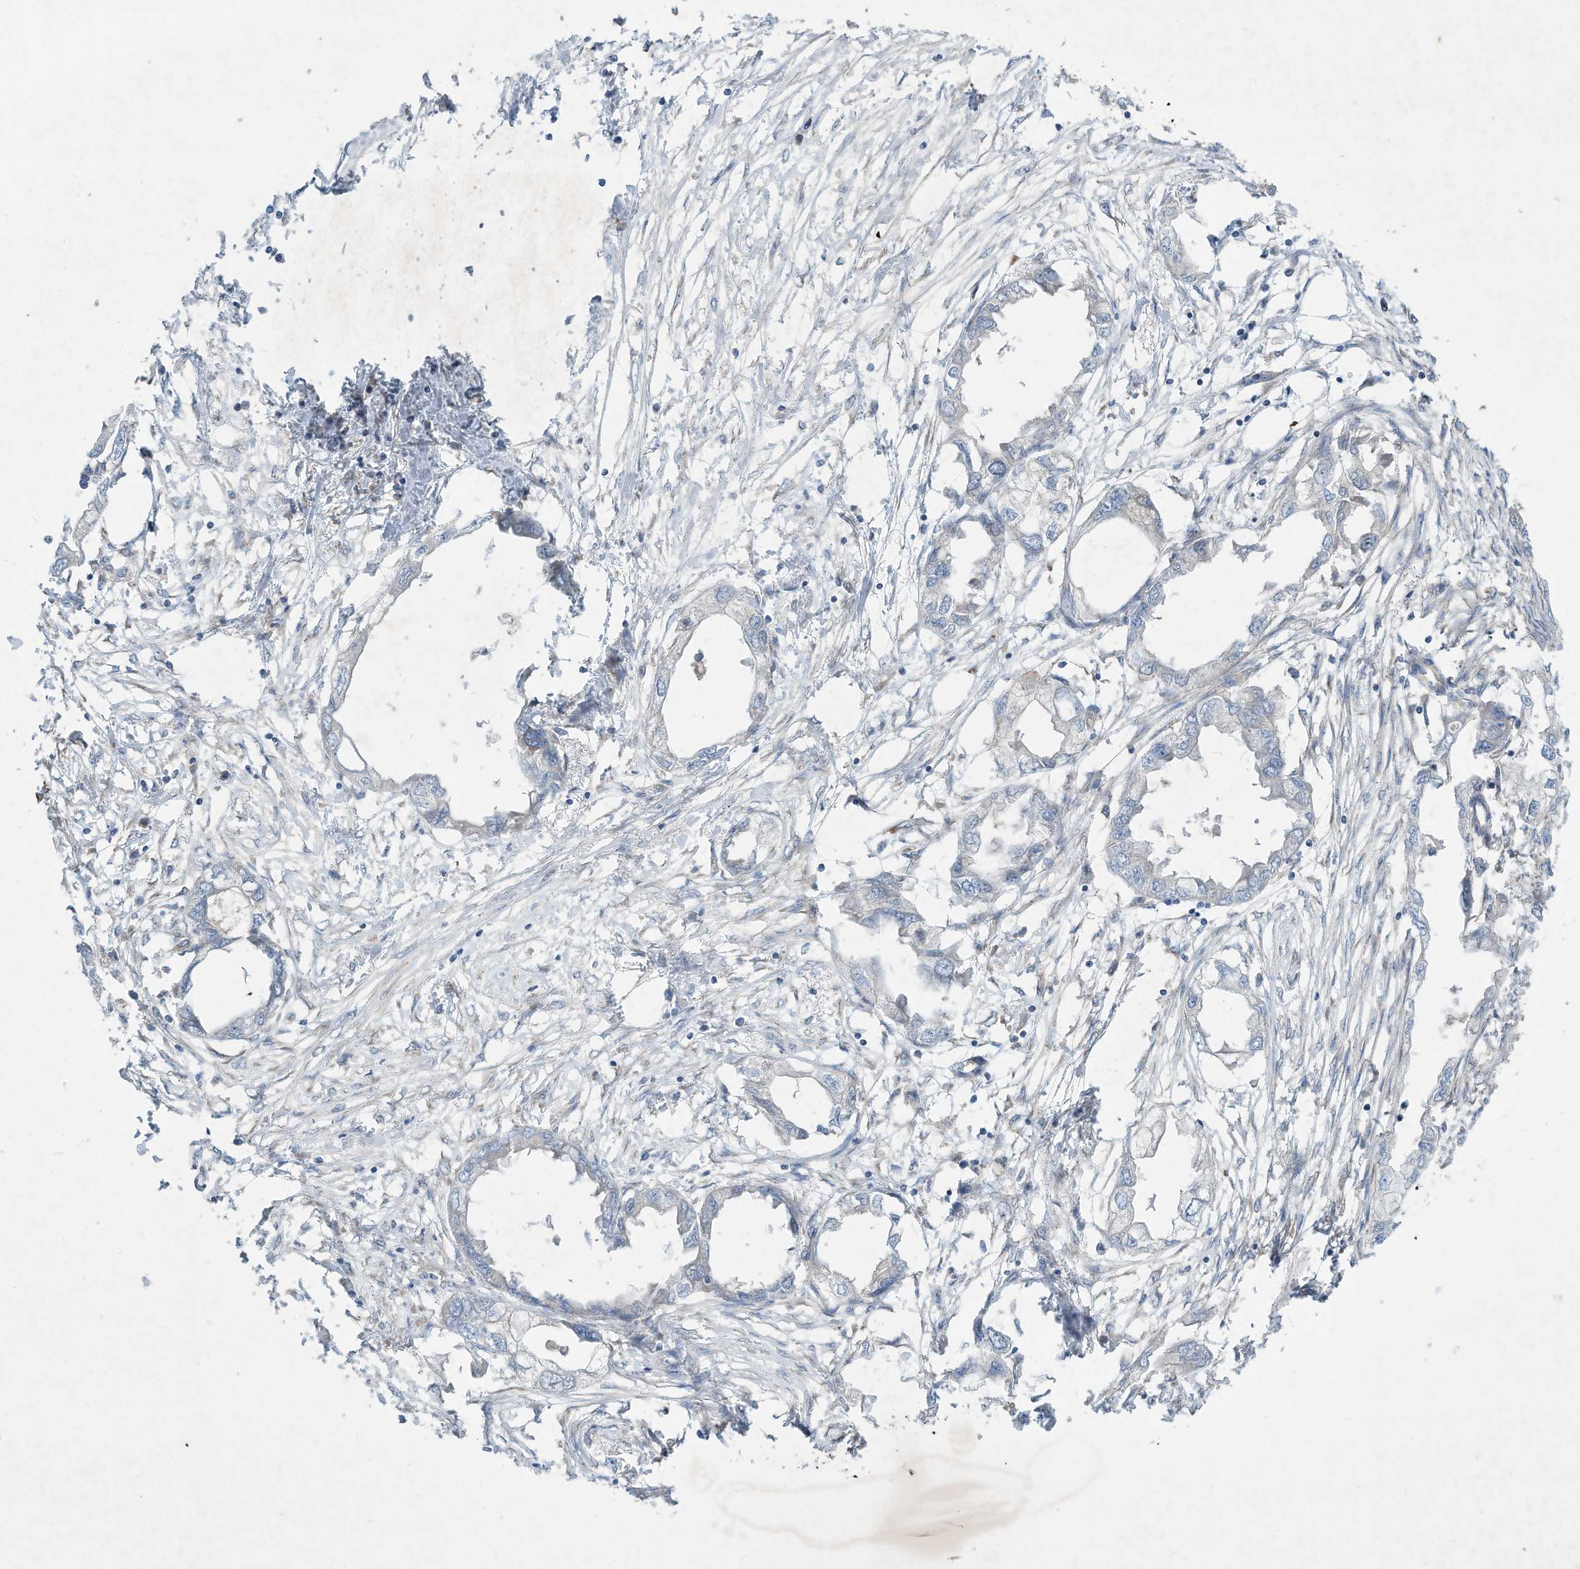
{"staining": {"intensity": "negative", "quantity": "none", "location": "none"}, "tissue": "endometrial cancer", "cell_type": "Tumor cells", "image_type": "cancer", "snomed": [{"axis": "morphology", "description": "Adenocarcinoma, NOS"}, {"axis": "morphology", "description": "Adenocarcinoma, metastatic, NOS"}, {"axis": "topography", "description": "Adipose tissue"}, {"axis": "topography", "description": "Endometrium"}], "caption": "A photomicrograph of adenocarcinoma (endometrial) stained for a protein exhibits no brown staining in tumor cells. (Brightfield microscopy of DAB (3,3'-diaminobenzidine) immunohistochemistry at high magnification).", "gene": "SYNJ2", "patient": {"sex": "female", "age": 67}}